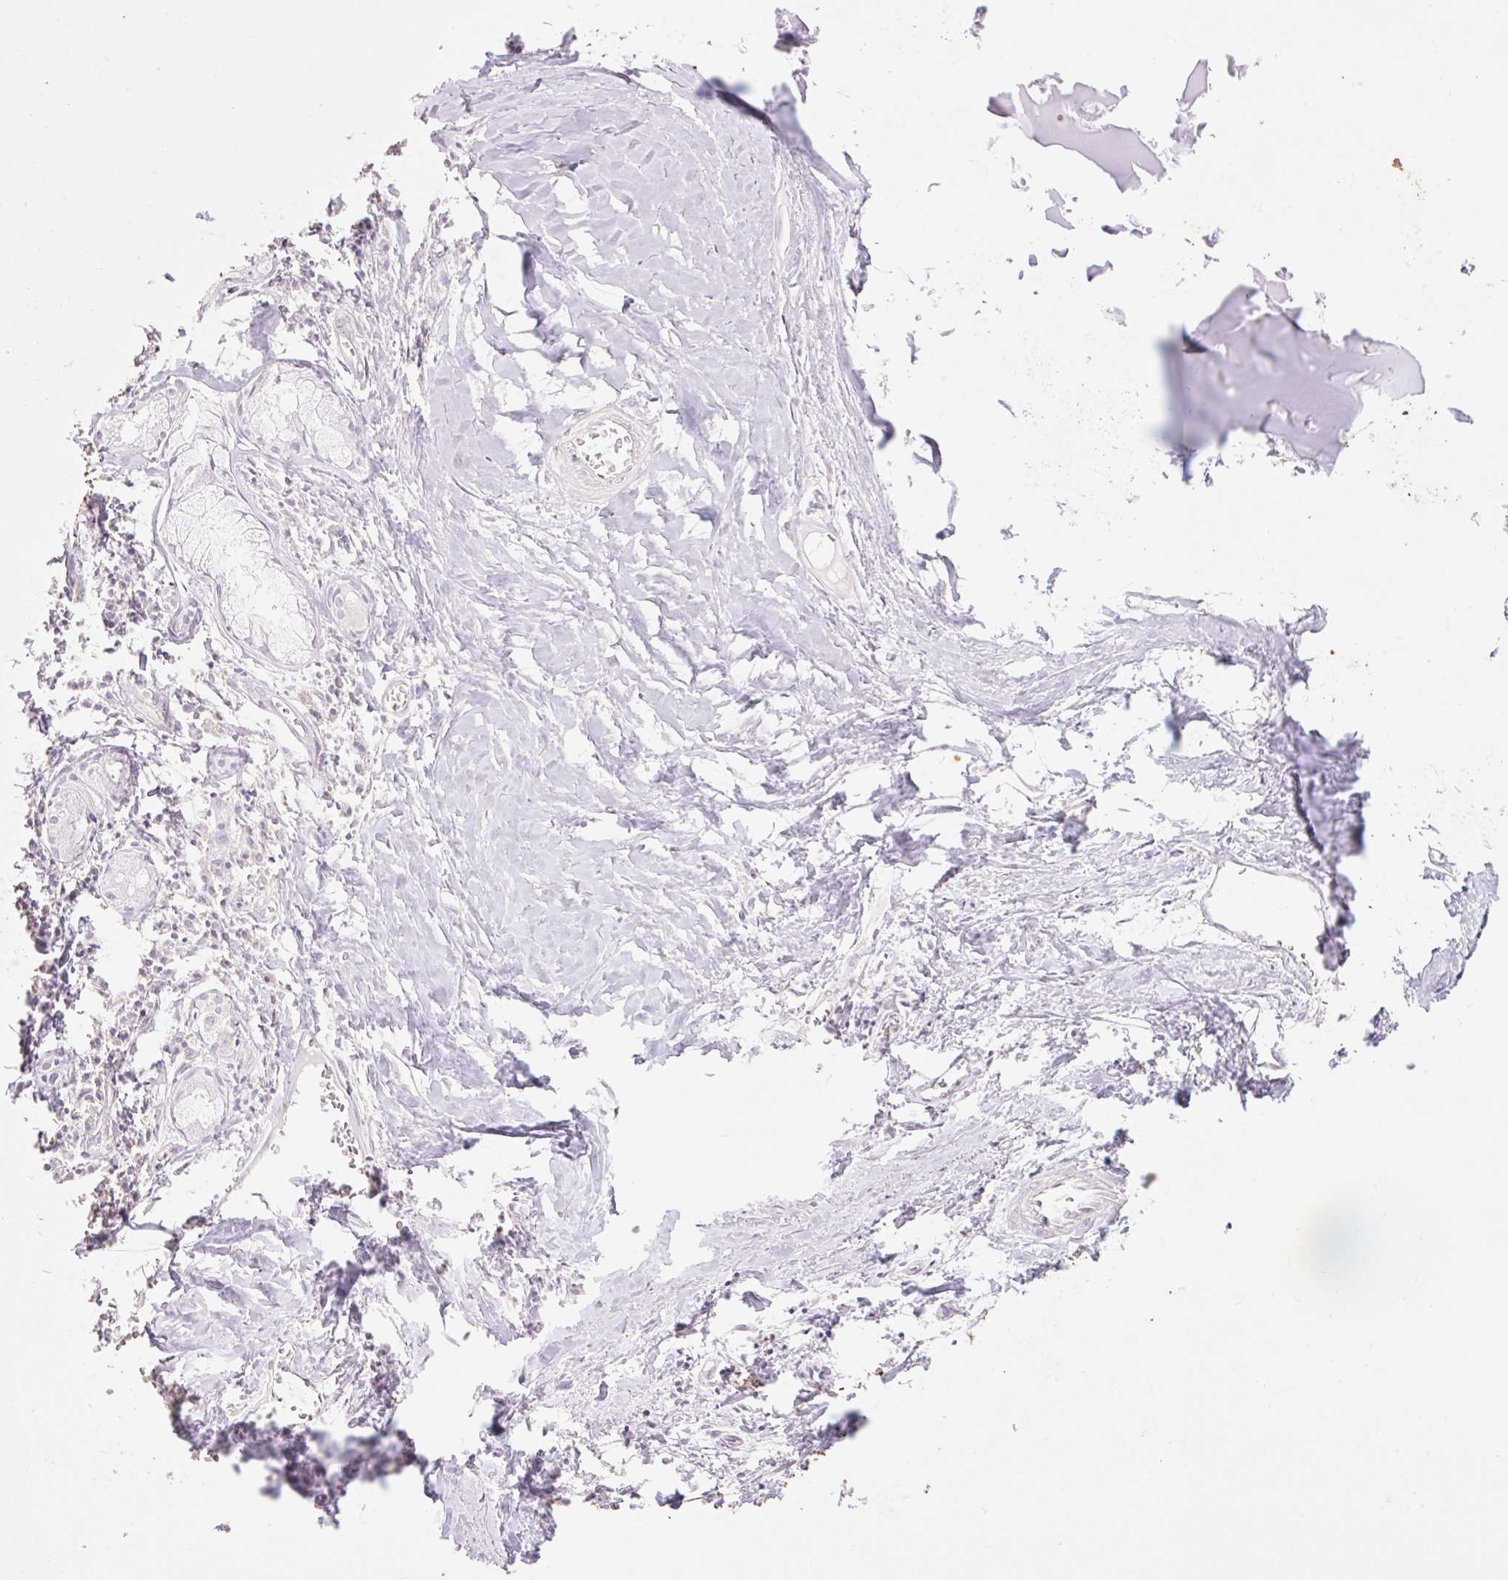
{"staining": {"intensity": "moderate", "quantity": "<25%", "location": "cytoplasmic/membranous"}, "tissue": "soft tissue", "cell_type": "Chondrocytes", "image_type": "normal", "snomed": [{"axis": "morphology", "description": "Normal tissue, NOS"}, {"axis": "topography", "description": "Cartilage tissue"}], "caption": "Brown immunohistochemical staining in unremarkable human soft tissue reveals moderate cytoplasmic/membranous expression in approximately <25% of chondrocytes.", "gene": "HEXA", "patient": {"sex": "male", "age": 57}}